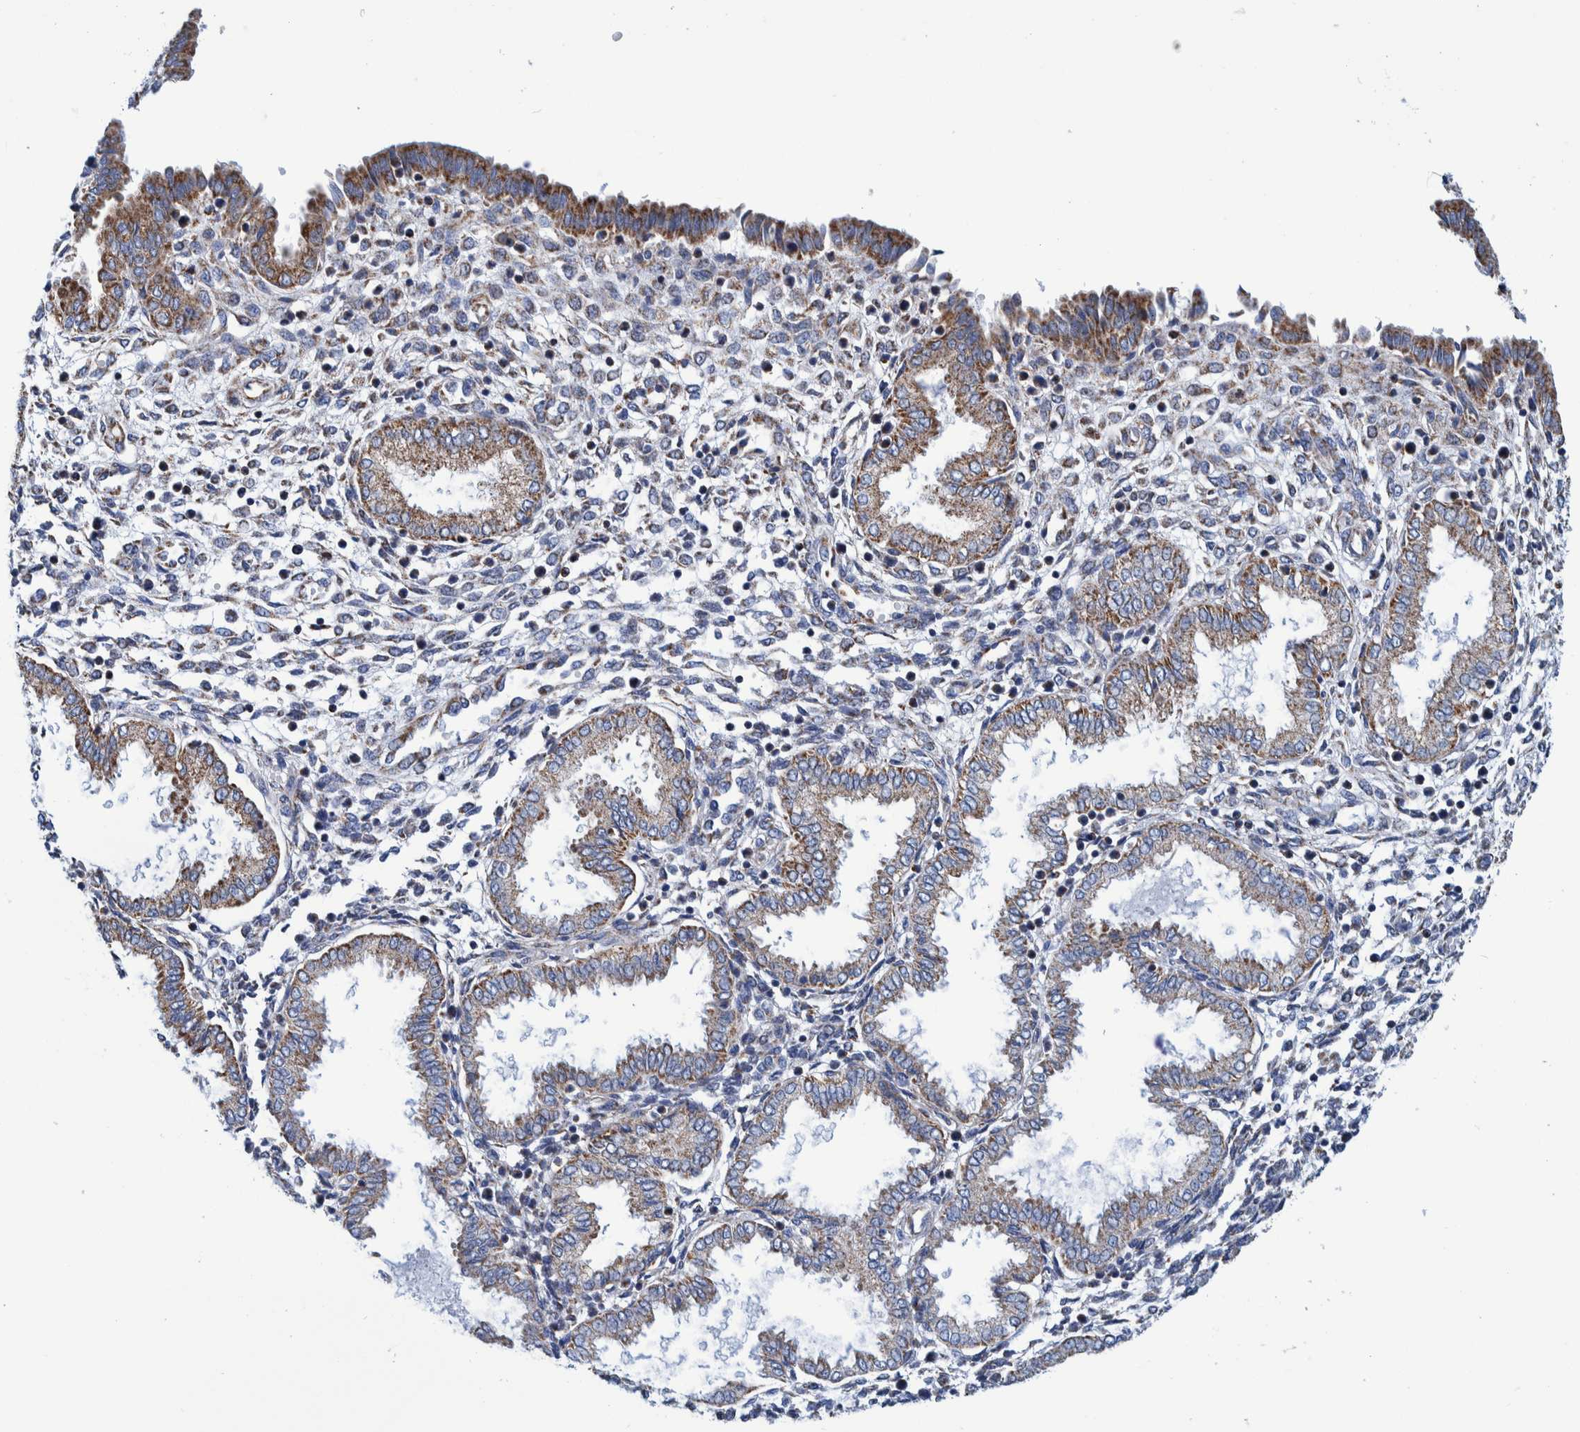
{"staining": {"intensity": "moderate", "quantity": "<25%", "location": "cytoplasmic/membranous"}, "tissue": "endometrium", "cell_type": "Cells in endometrial stroma", "image_type": "normal", "snomed": [{"axis": "morphology", "description": "Normal tissue, NOS"}, {"axis": "topography", "description": "Endometrium"}], "caption": "Brown immunohistochemical staining in unremarkable human endometrium shows moderate cytoplasmic/membranous staining in approximately <25% of cells in endometrial stroma.", "gene": "BZW2", "patient": {"sex": "female", "age": 33}}